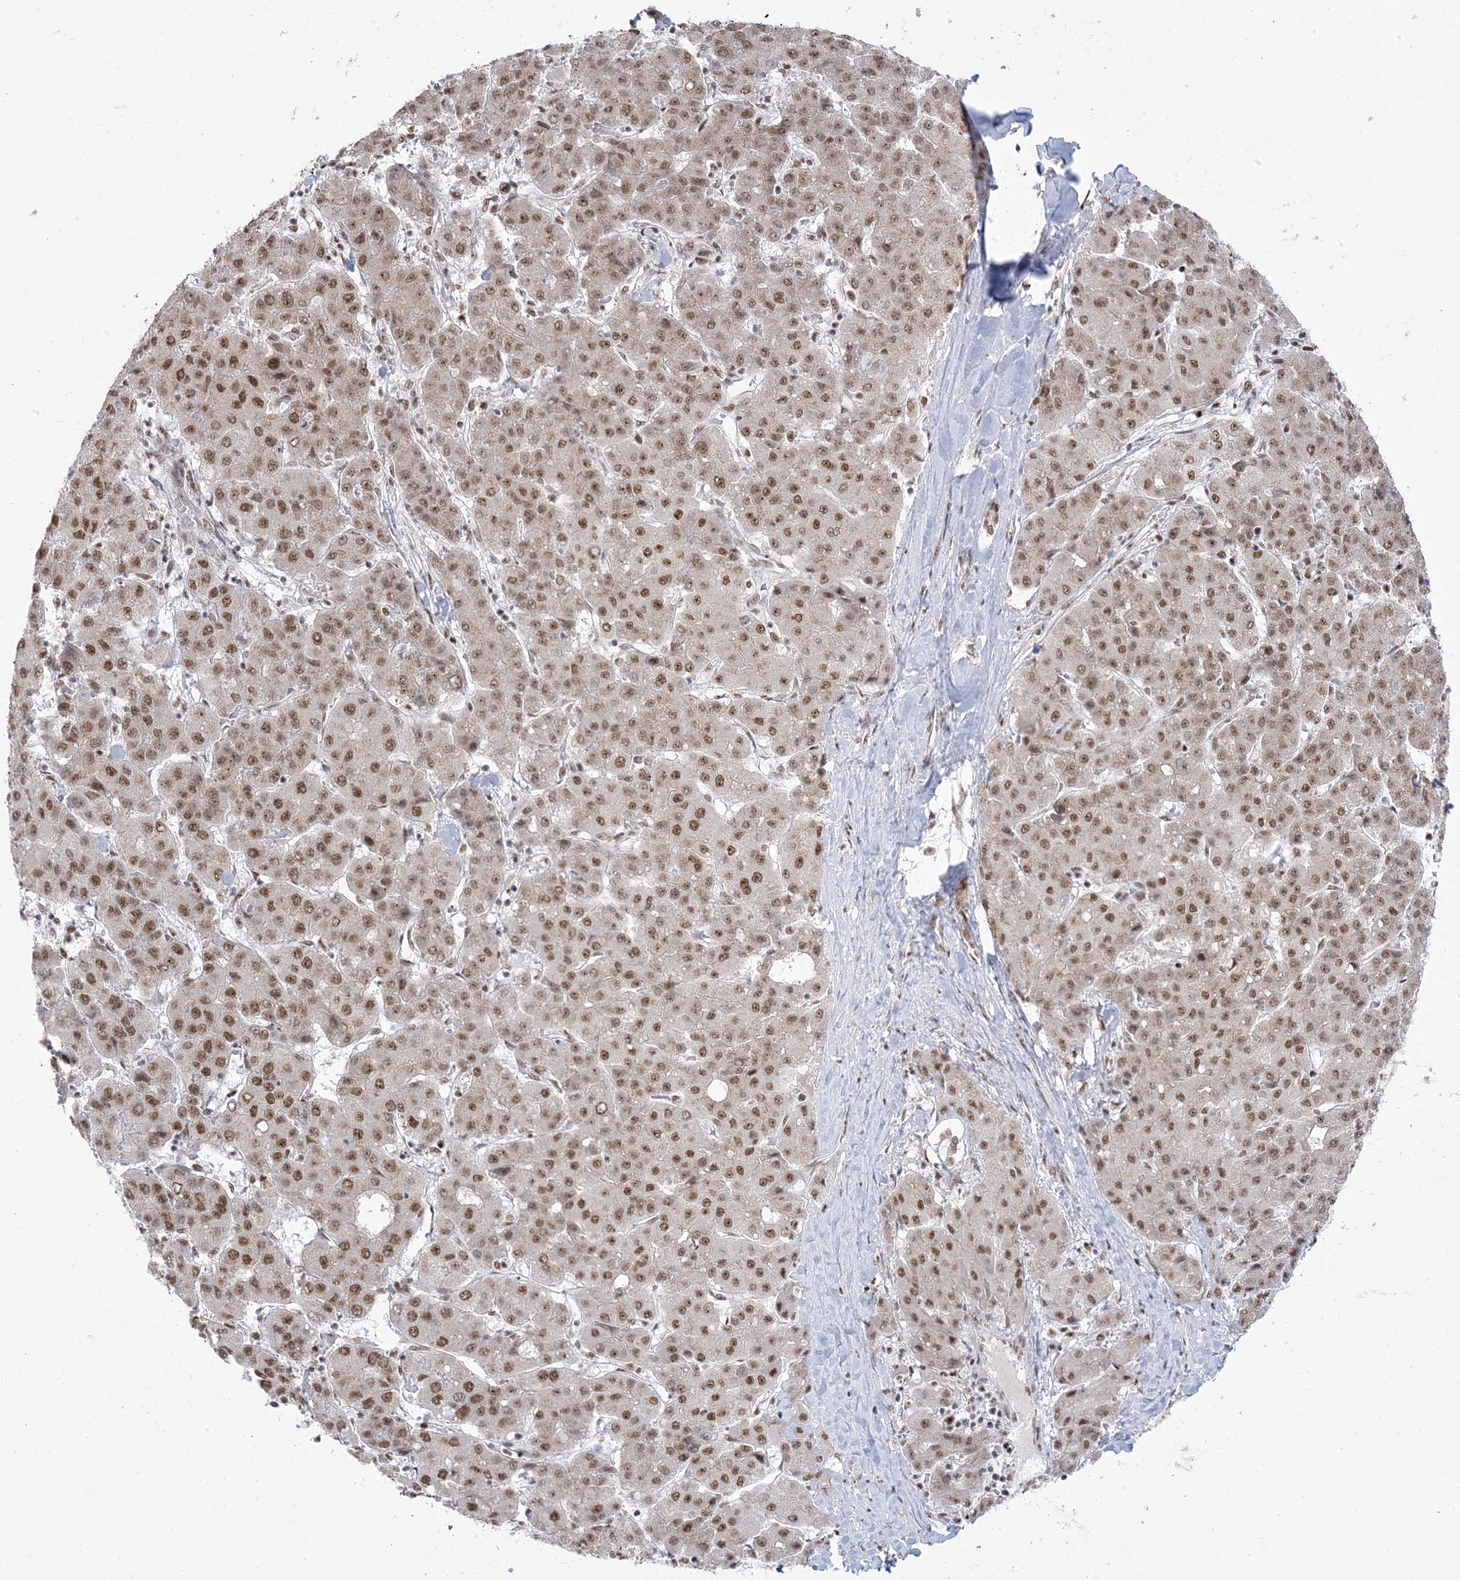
{"staining": {"intensity": "moderate", "quantity": ">75%", "location": "nuclear"}, "tissue": "liver cancer", "cell_type": "Tumor cells", "image_type": "cancer", "snomed": [{"axis": "morphology", "description": "Carcinoma, Hepatocellular, NOS"}, {"axis": "topography", "description": "Liver"}], "caption": "Hepatocellular carcinoma (liver) stained with DAB (3,3'-diaminobenzidine) immunohistochemistry (IHC) displays medium levels of moderate nuclear staining in approximately >75% of tumor cells. (Stains: DAB (3,3'-diaminobenzidine) in brown, nuclei in blue, Microscopy: brightfield microscopy at high magnification).", "gene": "MTREX", "patient": {"sex": "male", "age": 65}}